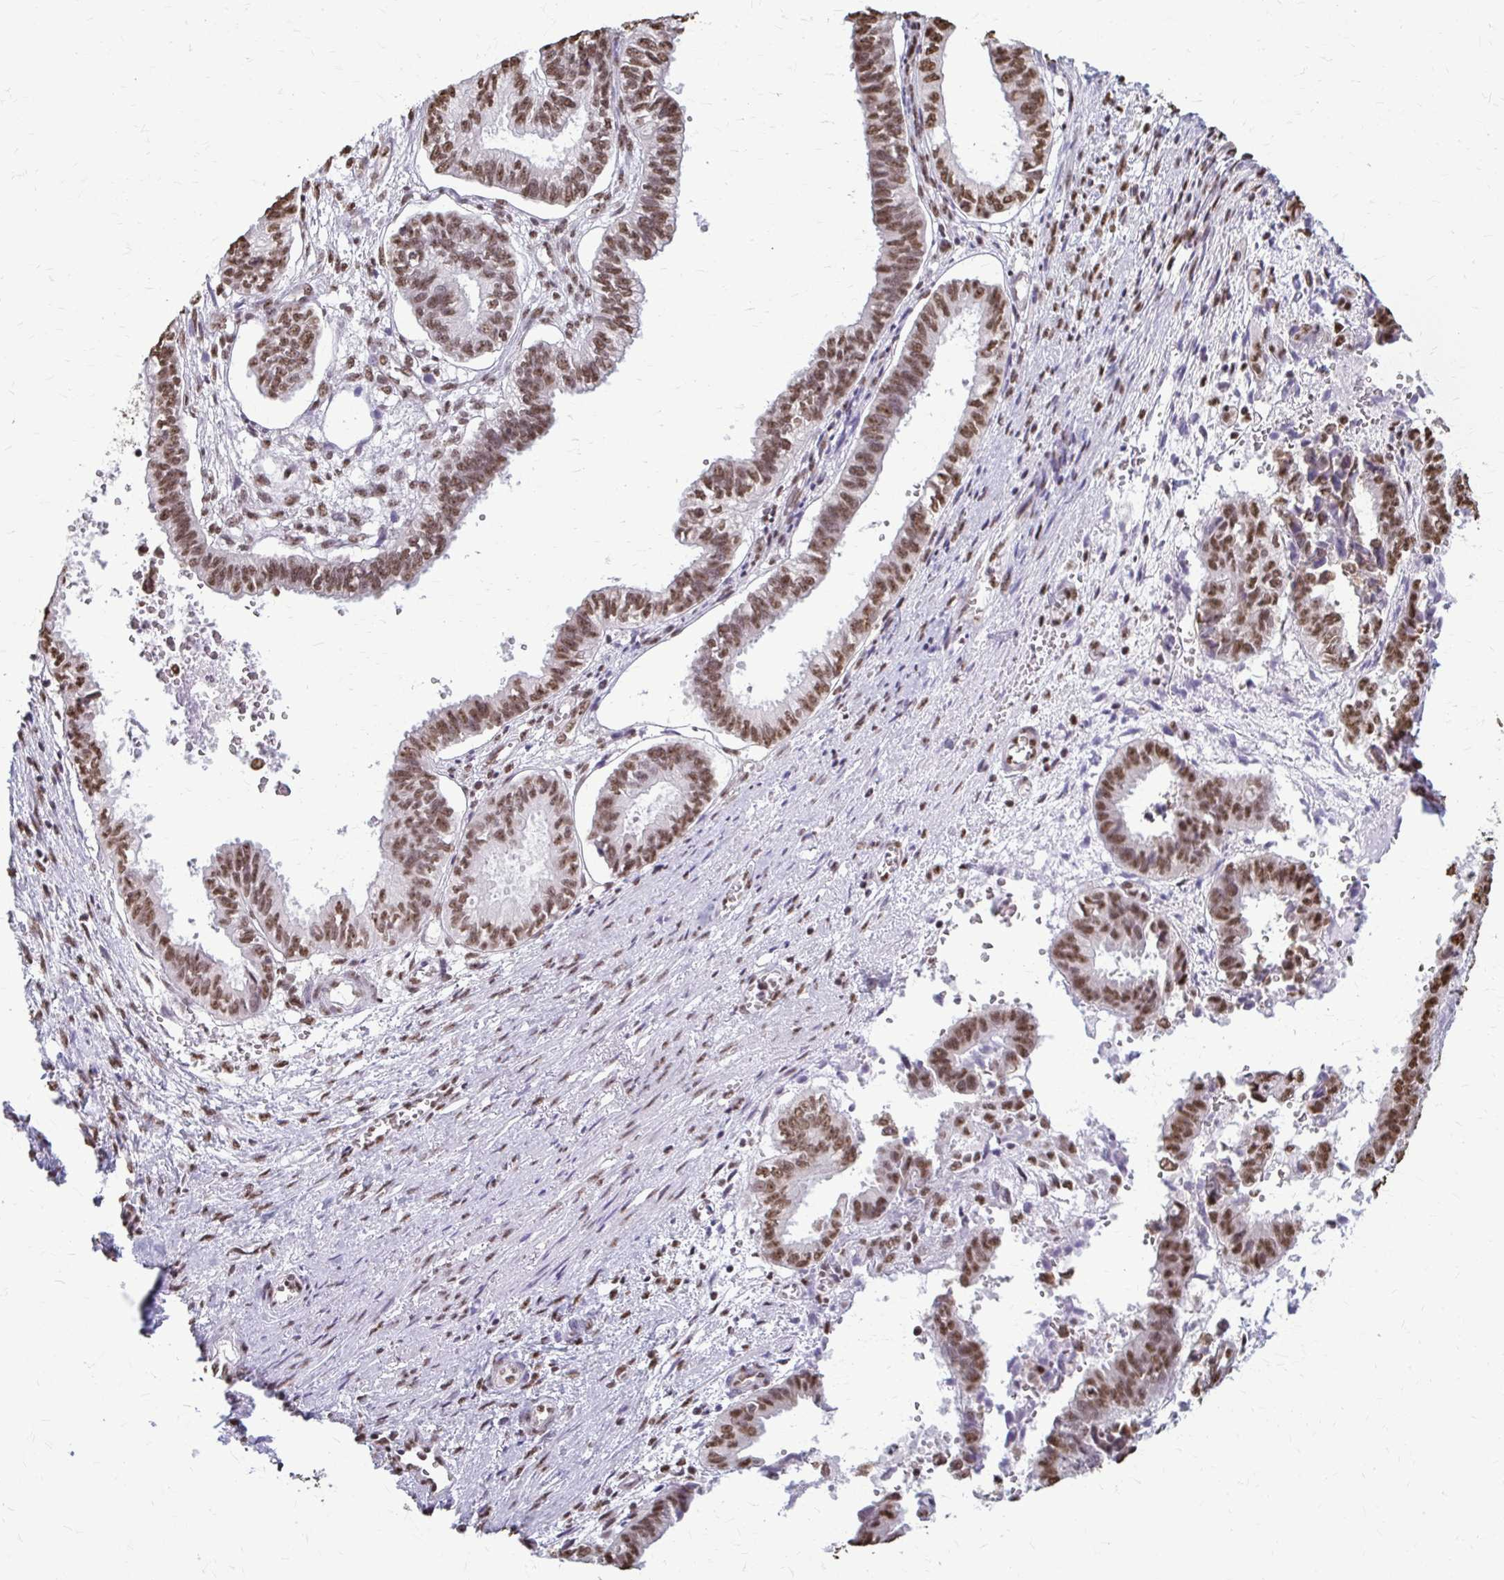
{"staining": {"intensity": "moderate", "quantity": ">75%", "location": "nuclear"}, "tissue": "ovarian cancer", "cell_type": "Tumor cells", "image_type": "cancer", "snomed": [{"axis": "morphology", "description": "Carcinoma, endometroid"}, {"axis": "topography", "description": "Ovary"}], "caption": "A photomicrograph of endometroid carcinoma (ovarian) stained for a protein exhibits moderate nuclear brown staining in tumor cells.", "gene": "SNRPA", "patient": {"sex": "female", "age": 64}}